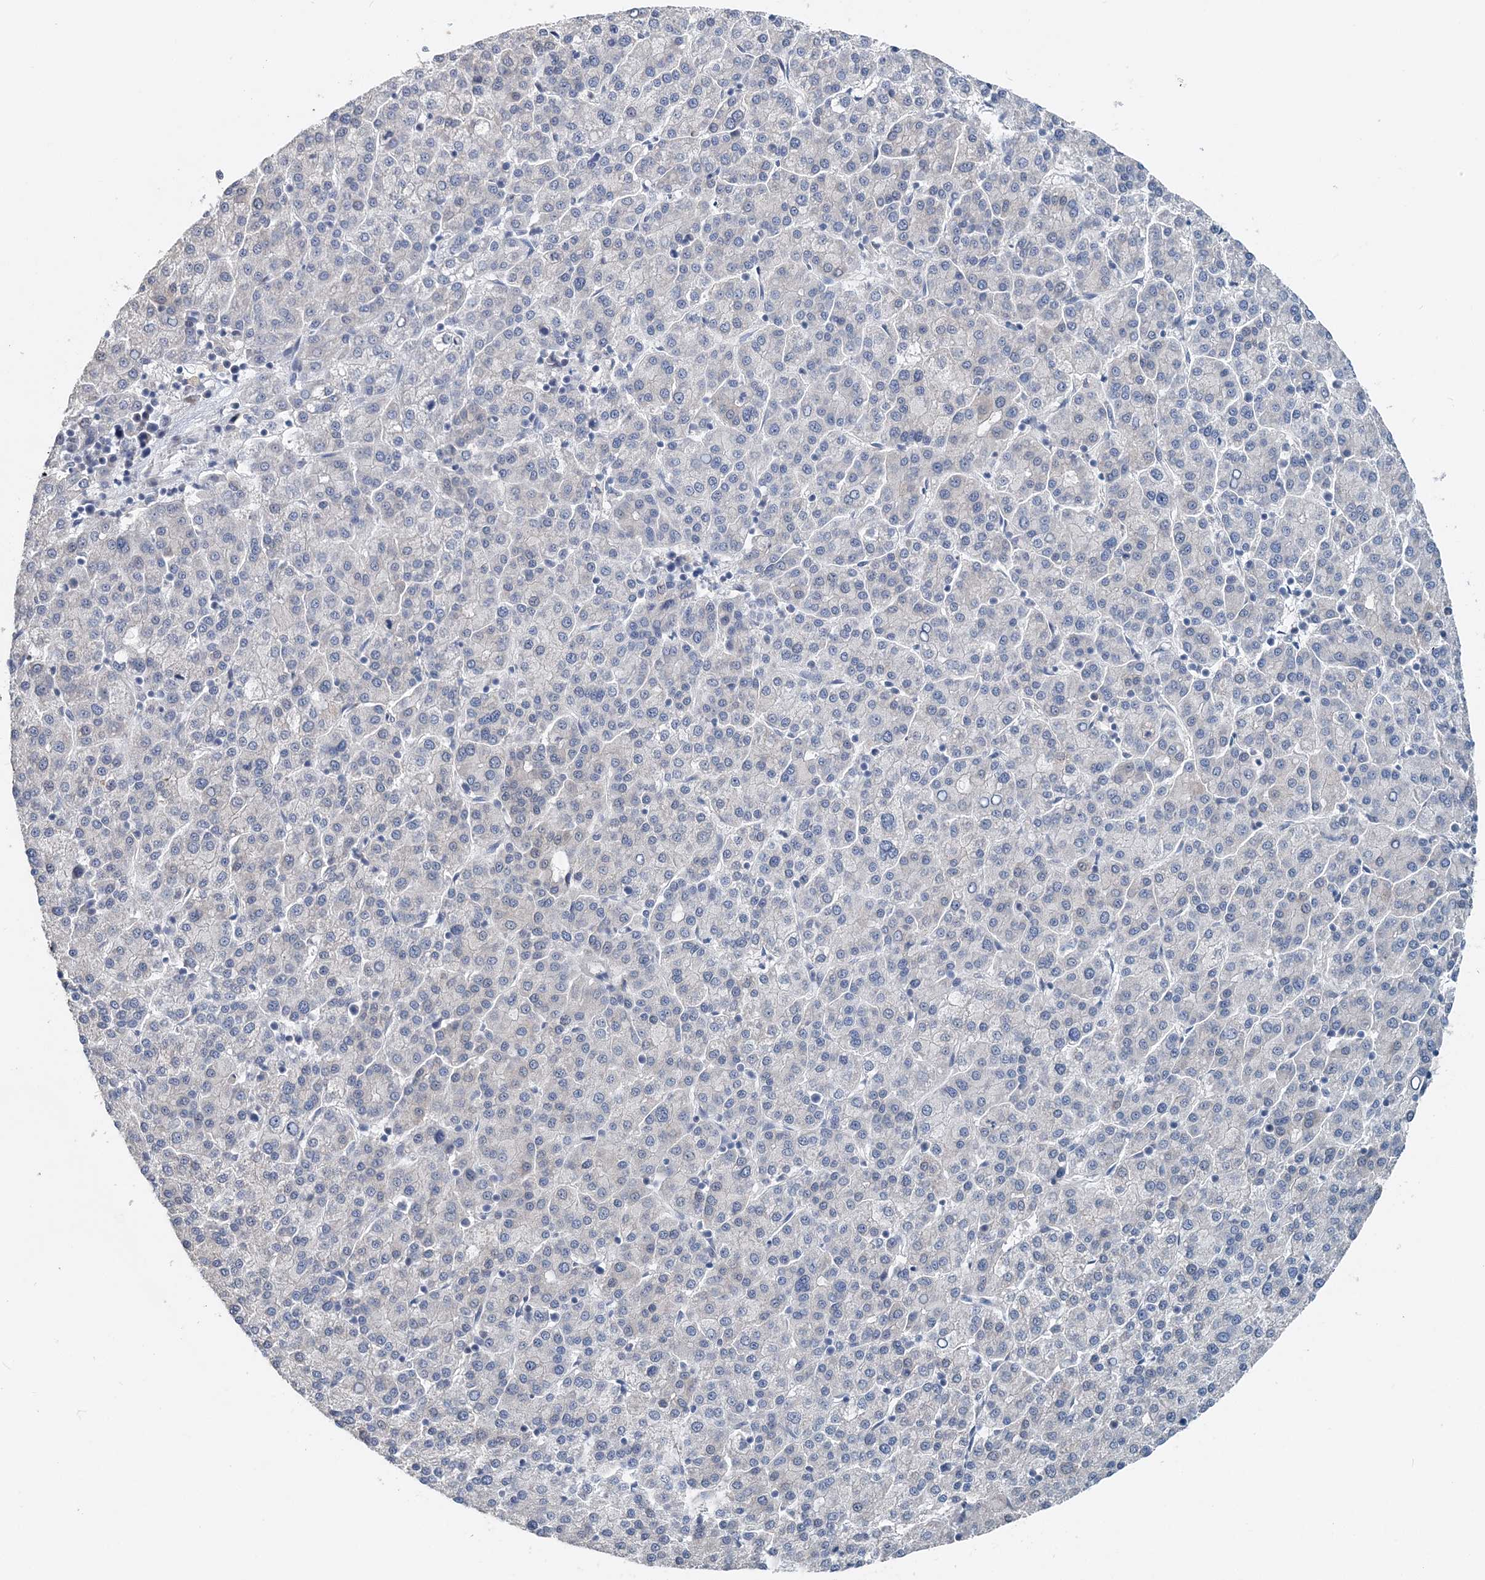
{"staining": {"intensity": "negative", "quantity": "none", "location": "none"}, "tissue": "liver cancer", "cell_type": "Tumor cells", "image_type": "cancer", "snomed": [{"axis": "morphology", "description": "Carcinoma, Hepatocellular, NOS"}, {"axis": "topography", "description": "Liver"}], "caption": "This is a photomicrograph of immunohistochemistry (IHC) staining of liver hepatocellular carcinoma, which shows no expression in tumor cells. (Immunohistochemistry (ihc), brightfield microscopy, high magnification).", "gene": "PFN2", "patient": {"sex": "female", "age": 58}}